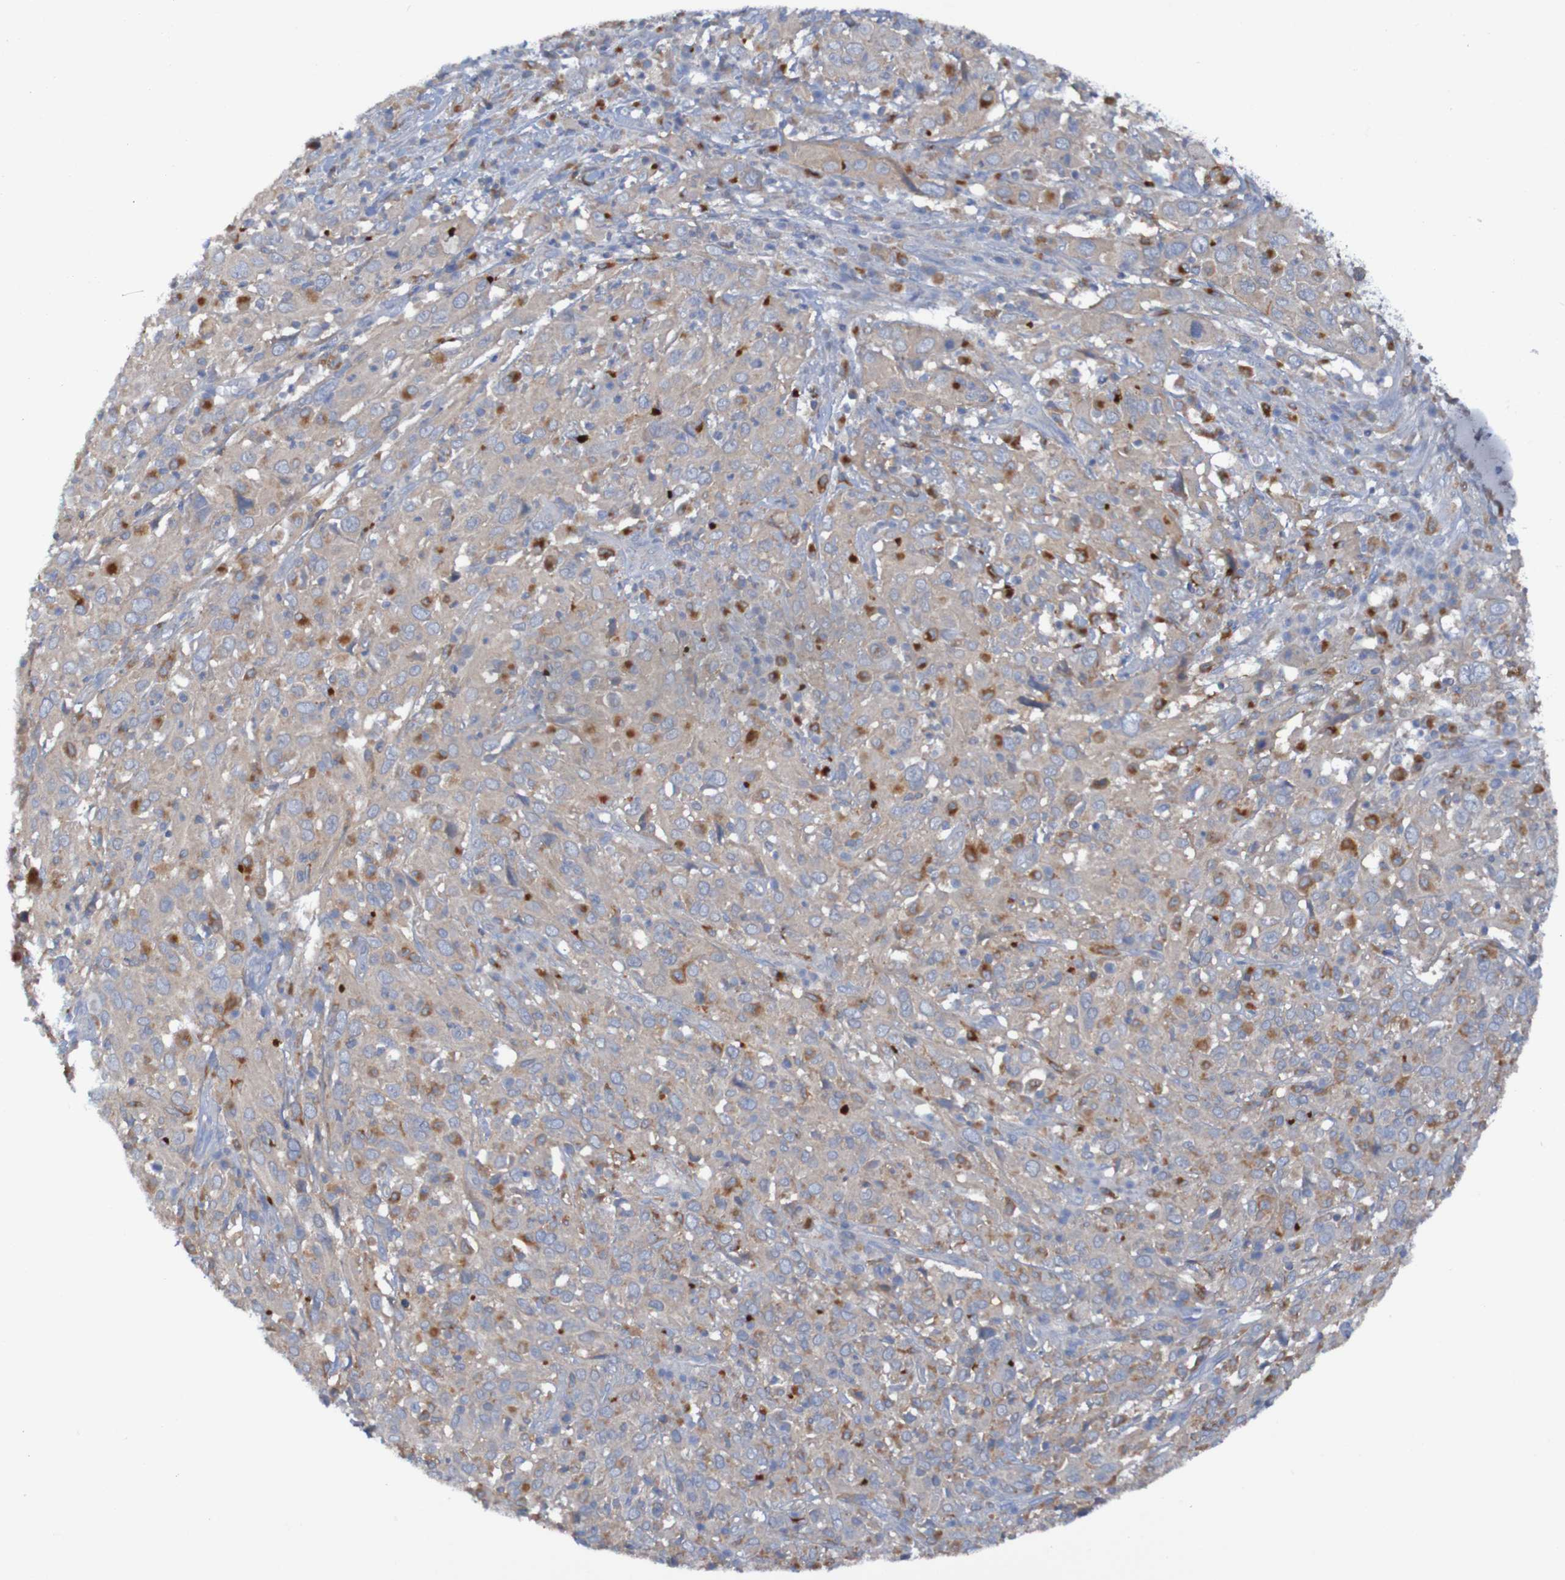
{"staining": {"intensity": "moderate", "quantity": "25%-75%", "location": "cytoplasmic/membranous"}, "tissue": "cervical cancer", "cell_type": "Tumor cells", "image_type": "cancer", "snomed": [{"axis": "morphology", "description": "Squamous cell carcinoma, NOS"}, {"axis": "topography", "description": "Cervix"}], "caption": "Cervical cancer (squamous cell carcinoma) tissue exhibits moderate cytoplasmic/membranous staining in about 25%-75% of tumor cells, visualized by immunohistochemistry.", "gene": "ARHGEF16", "patient": {"sex": "female", "age": 46}}